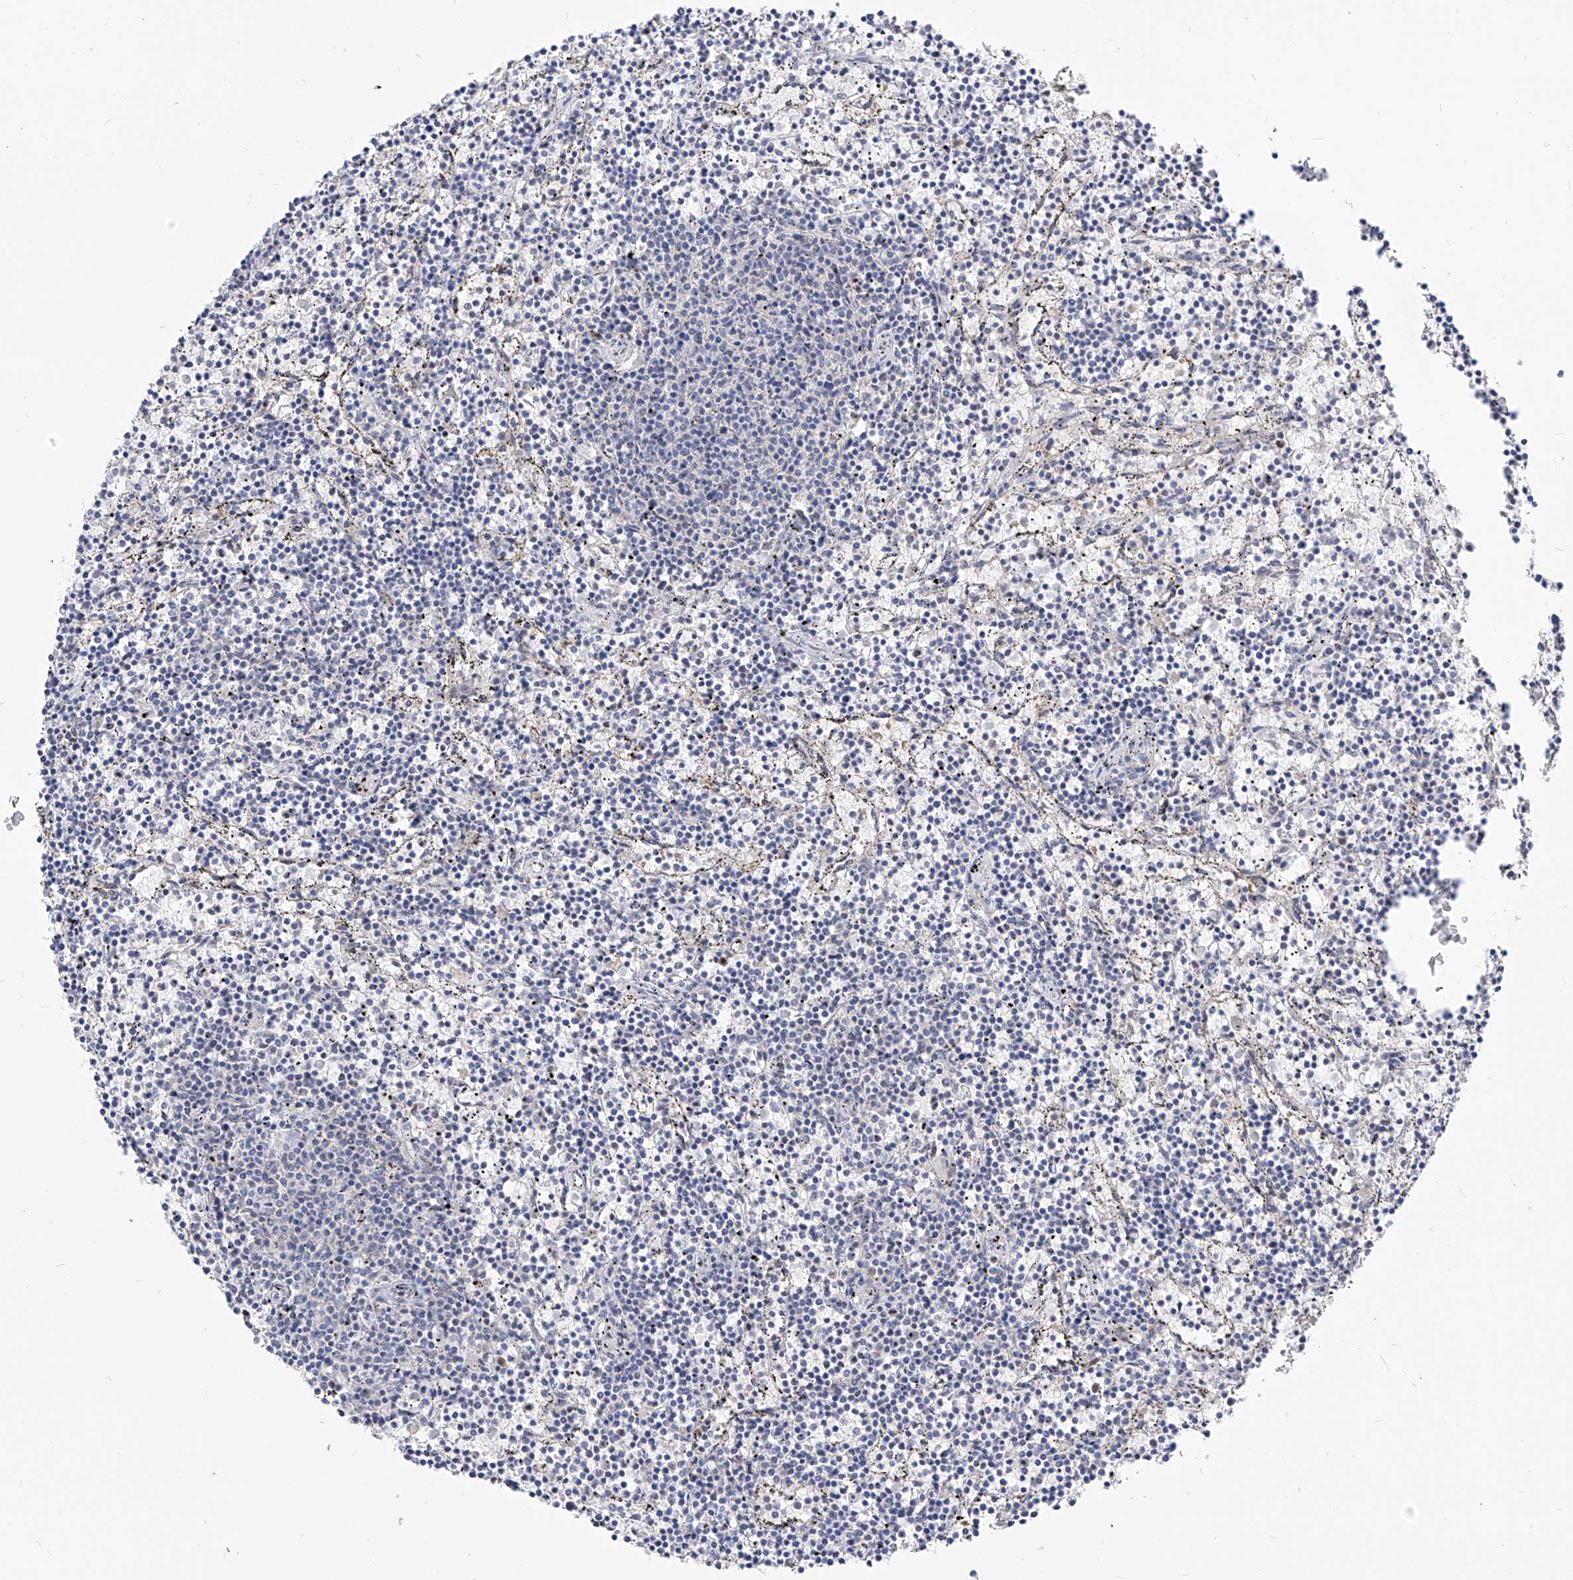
{"staining": {"intensity": "negative", "quantity": "none", "location": "none"}, "tissue": "lymphoma", "cell_type": "Tumor cells", "image_type": "cancer", "snomed": [{"axis": "morphology", "description": "Malignant lymphoma, non-Hodgkin's type, Low grade"}, {"axis": "topography", "description": "Spleen"}], "caption": "Immunohistochemical staining of human malignant lymphoma, non-Hodgkin's type (low-grade) shows no significant staining in tumor cells.", "gene": "UFL1", "patient": {"sex": "female", "age": 50}}